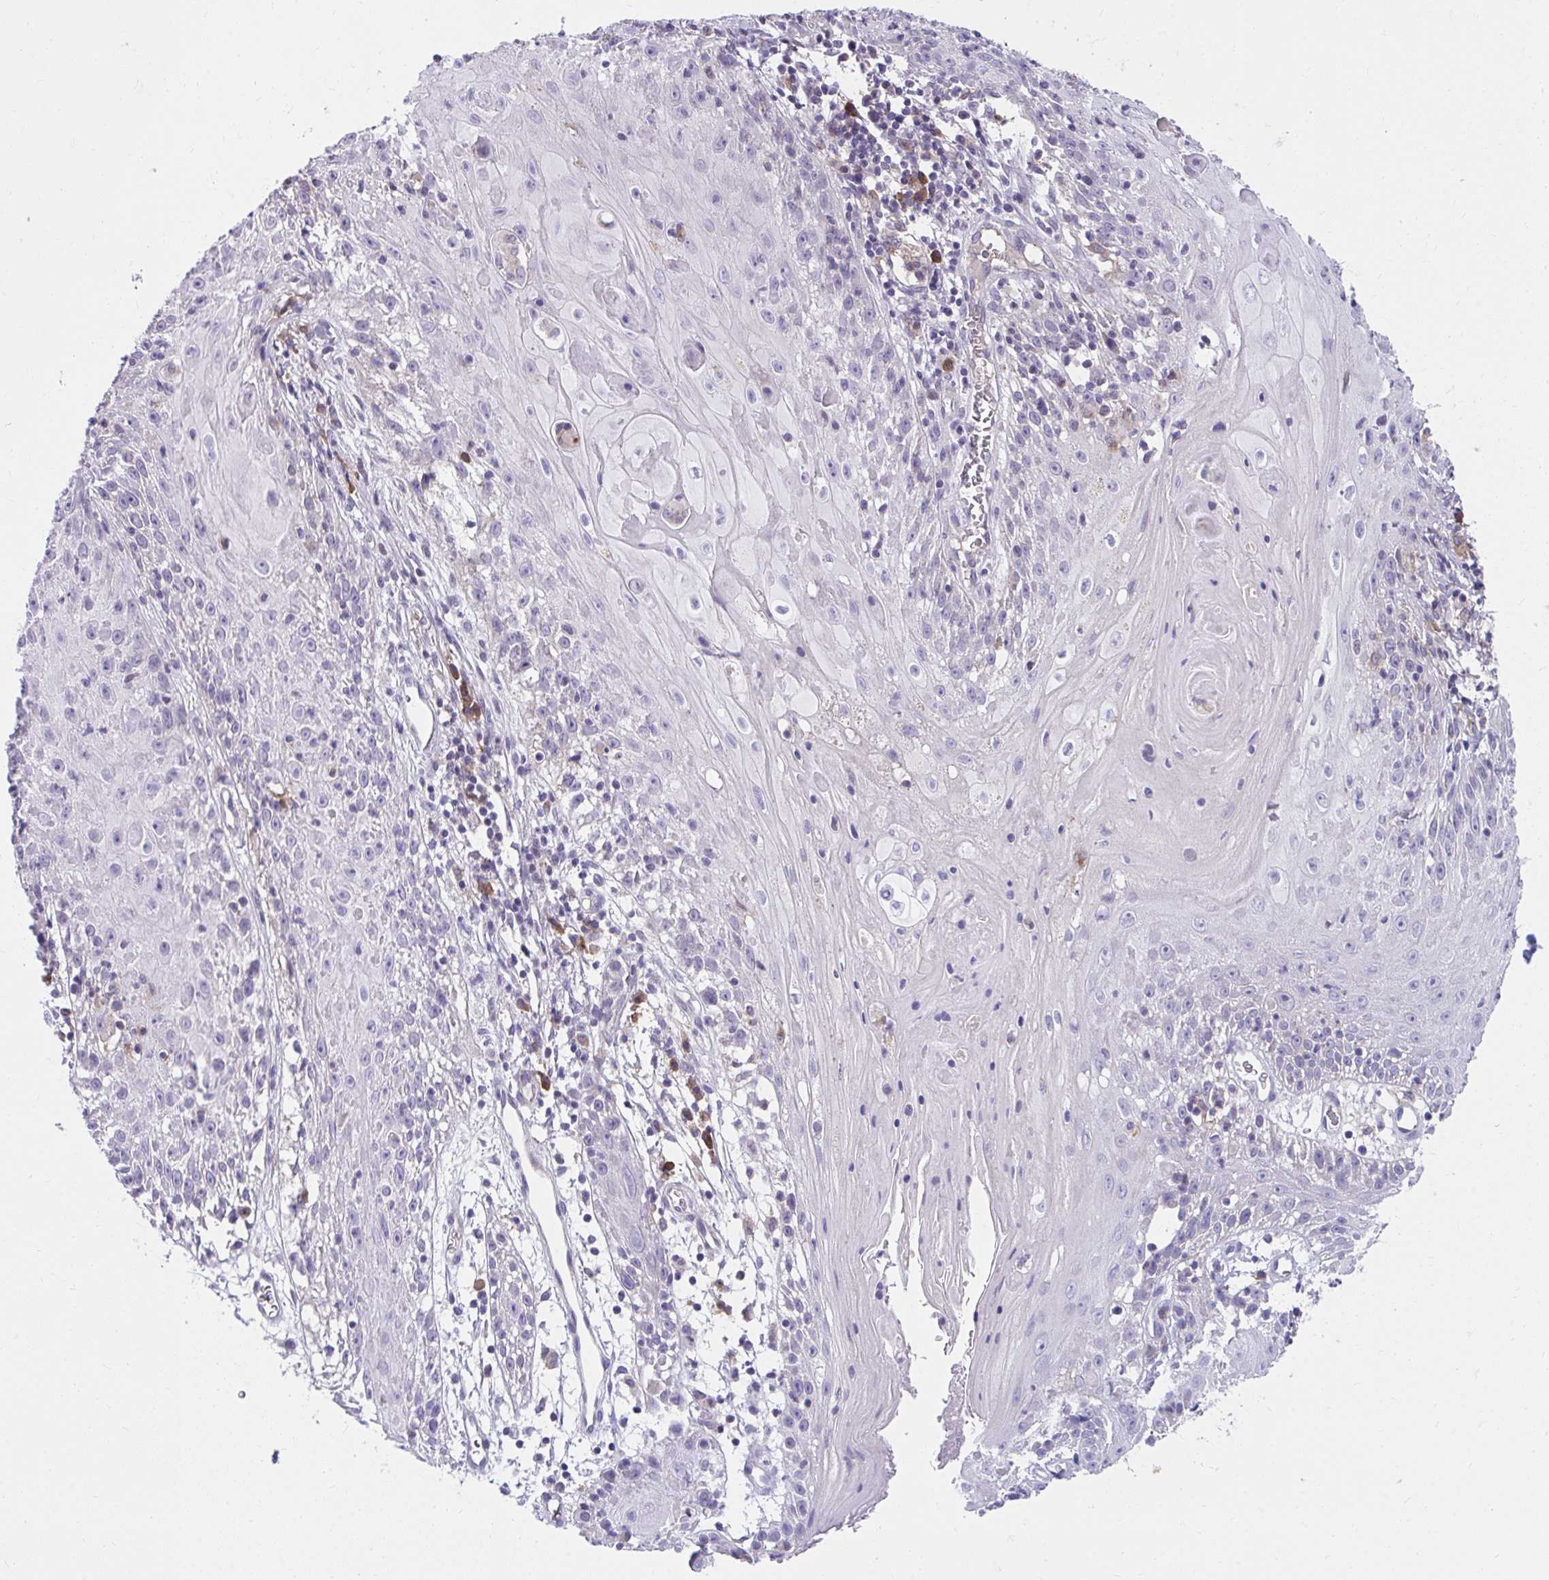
{"staining": {"intensity": "negative", "quantity": "none", "location": "none"}, "tissue": "skin cancer", "cell_type": "Tumor cells", "image_type": "cancer", "snomed": [{"axis": "morphology", "description": "Squamous cell carcinoma, NOS"}, {"axis": "topography", "description": "Skin"}, {"axis": "topography", "description": "Vulva"}], "caption": "Immunohistochemical staining of skin squamous cell carcinoma demonstrates no significant expression in tumor cells.", "gene": "SLAMF7", "patient": {"sex": "female", "age": 76}}